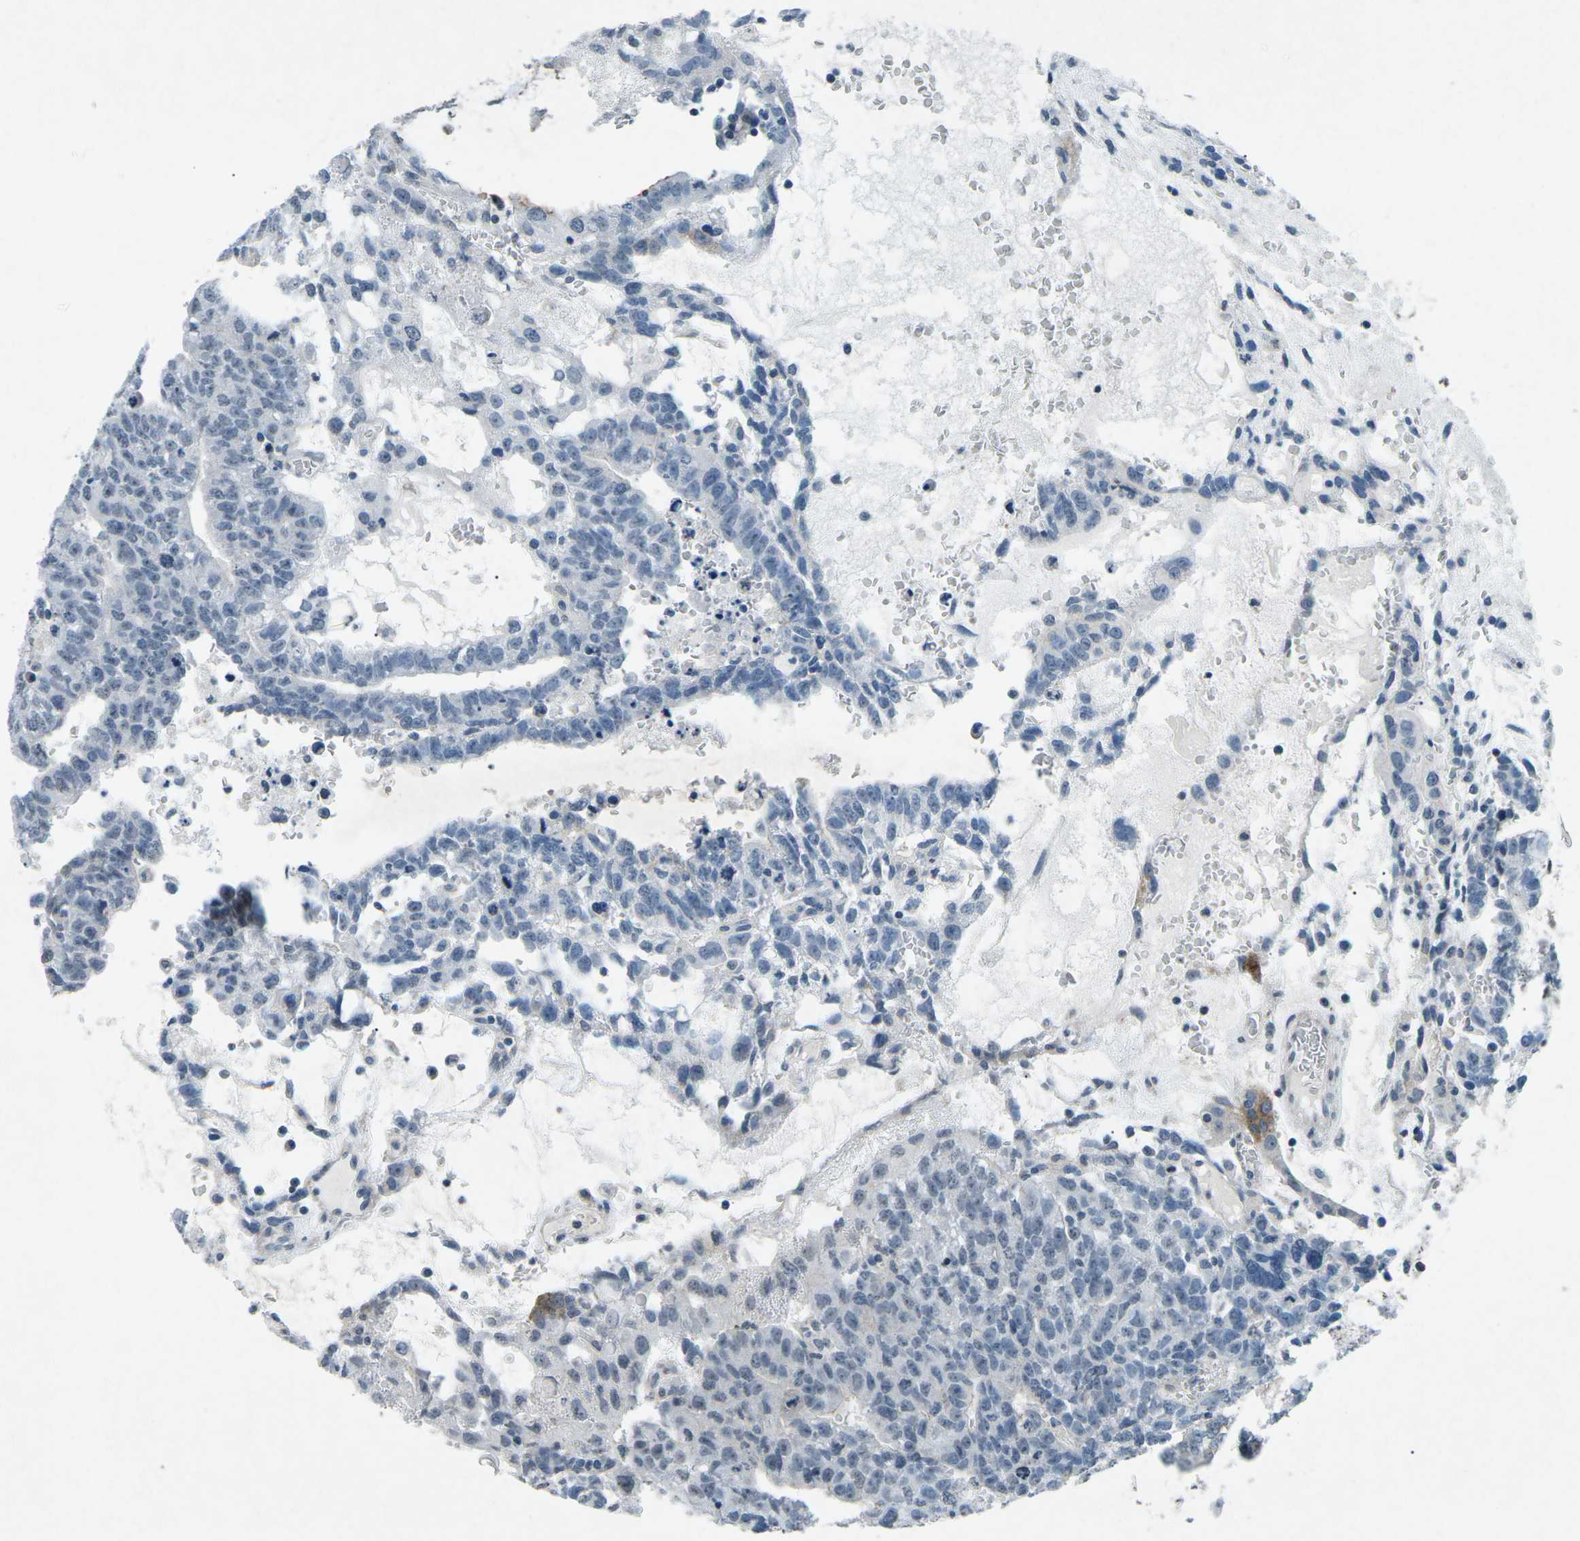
{"staining": {"intensity": "negative", "quantity": "none", "location": "none"}, "tissue": "testis cancer", "cell_type": "Tumor cells", "image_type": "cancer", "snomed": [{"axis": "morphology", "description": "Seminoma, NOS"}, {"axis": "morphology", "description": "Carcinoma, Embryonal, NOS"}, {"axis": "topography", "description": "Testis"}], "caption": "Immunohistochemical staining of human testis cancer displays no significant positivity in tumor cells.", "gene": "TFR2", "patient": {"sex": "male", "age": 52}}